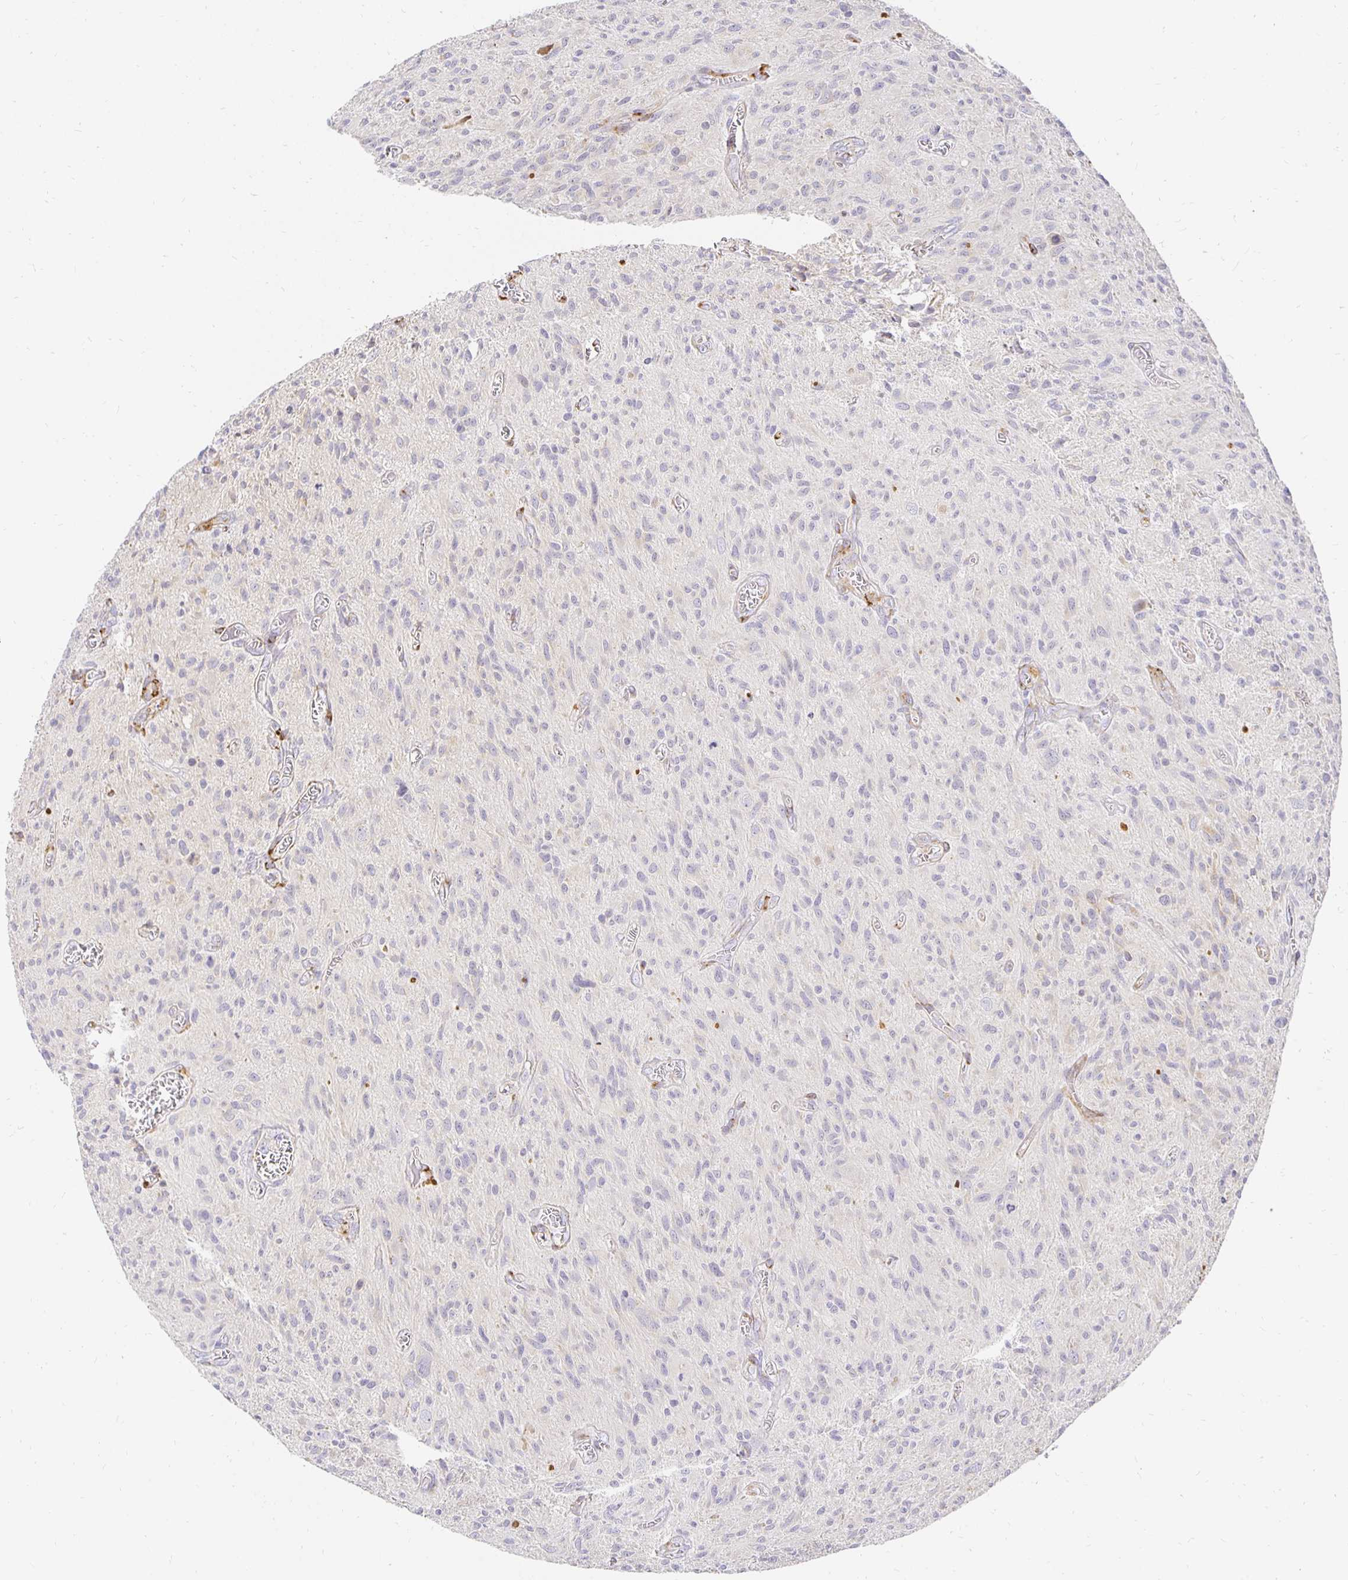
{"staining": {"intensity": "negative", "quantity": "none", "location": "none"}, "tissue": "glioma", "cell_type": "Tumor cells", "image_type": "cancer", "snomed": [{"axis": "morphology", "description": "Glioma, malignant, High grade"}, {"axis": "topography", "description": "Brain"}], "caption": "IHC of malignant glioma (high-grade) demonstrates no positivity in tumor cells. (Immunohistochemistry, brightfield microscopy, high magnification).", "gene": "PLOD1", "patient": {"sex": "male", "age": 75}}